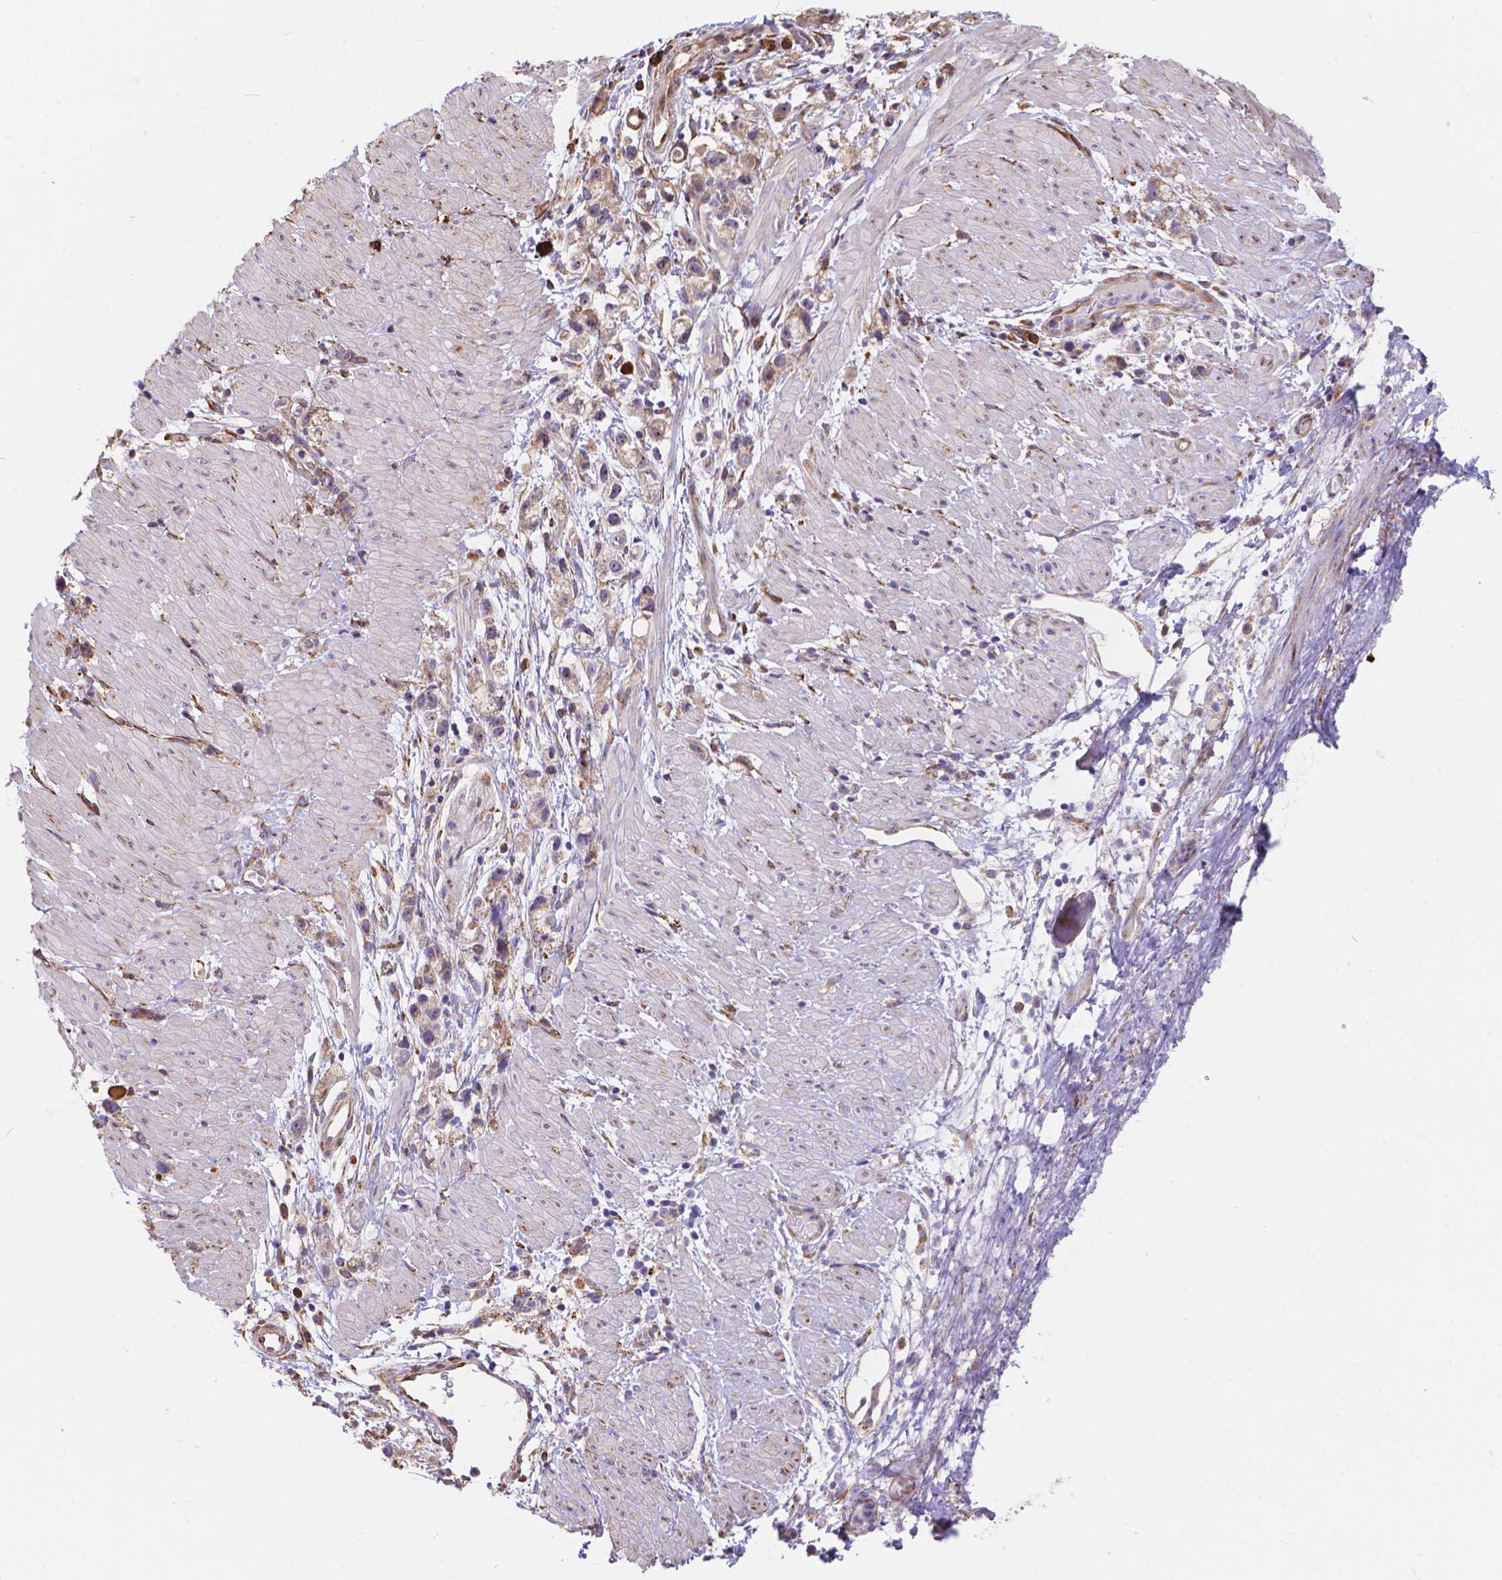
{"staining": {"intensity": "weak", "quantity": "<25%", "location": "cytoplasmic/membranous"}, "tissue": "stomach cancer", "cell_type": "Tumor cells", "image_type": "cancer", "snomed": [{"axis": "morphology", "description": "Adenocarcinoma, NOS"}, {"axis": "topography", "description": "Stomach"}], "caption": "Immunohistochemistry (IHC) histopathology image of neoplastic tissue: human adenocarcinoma (stomach) stained with DAB demonstrates no significant protein staining in tumor cells.", "gene": "IPO11", "patient": {"sex": "female", "age": 59}}